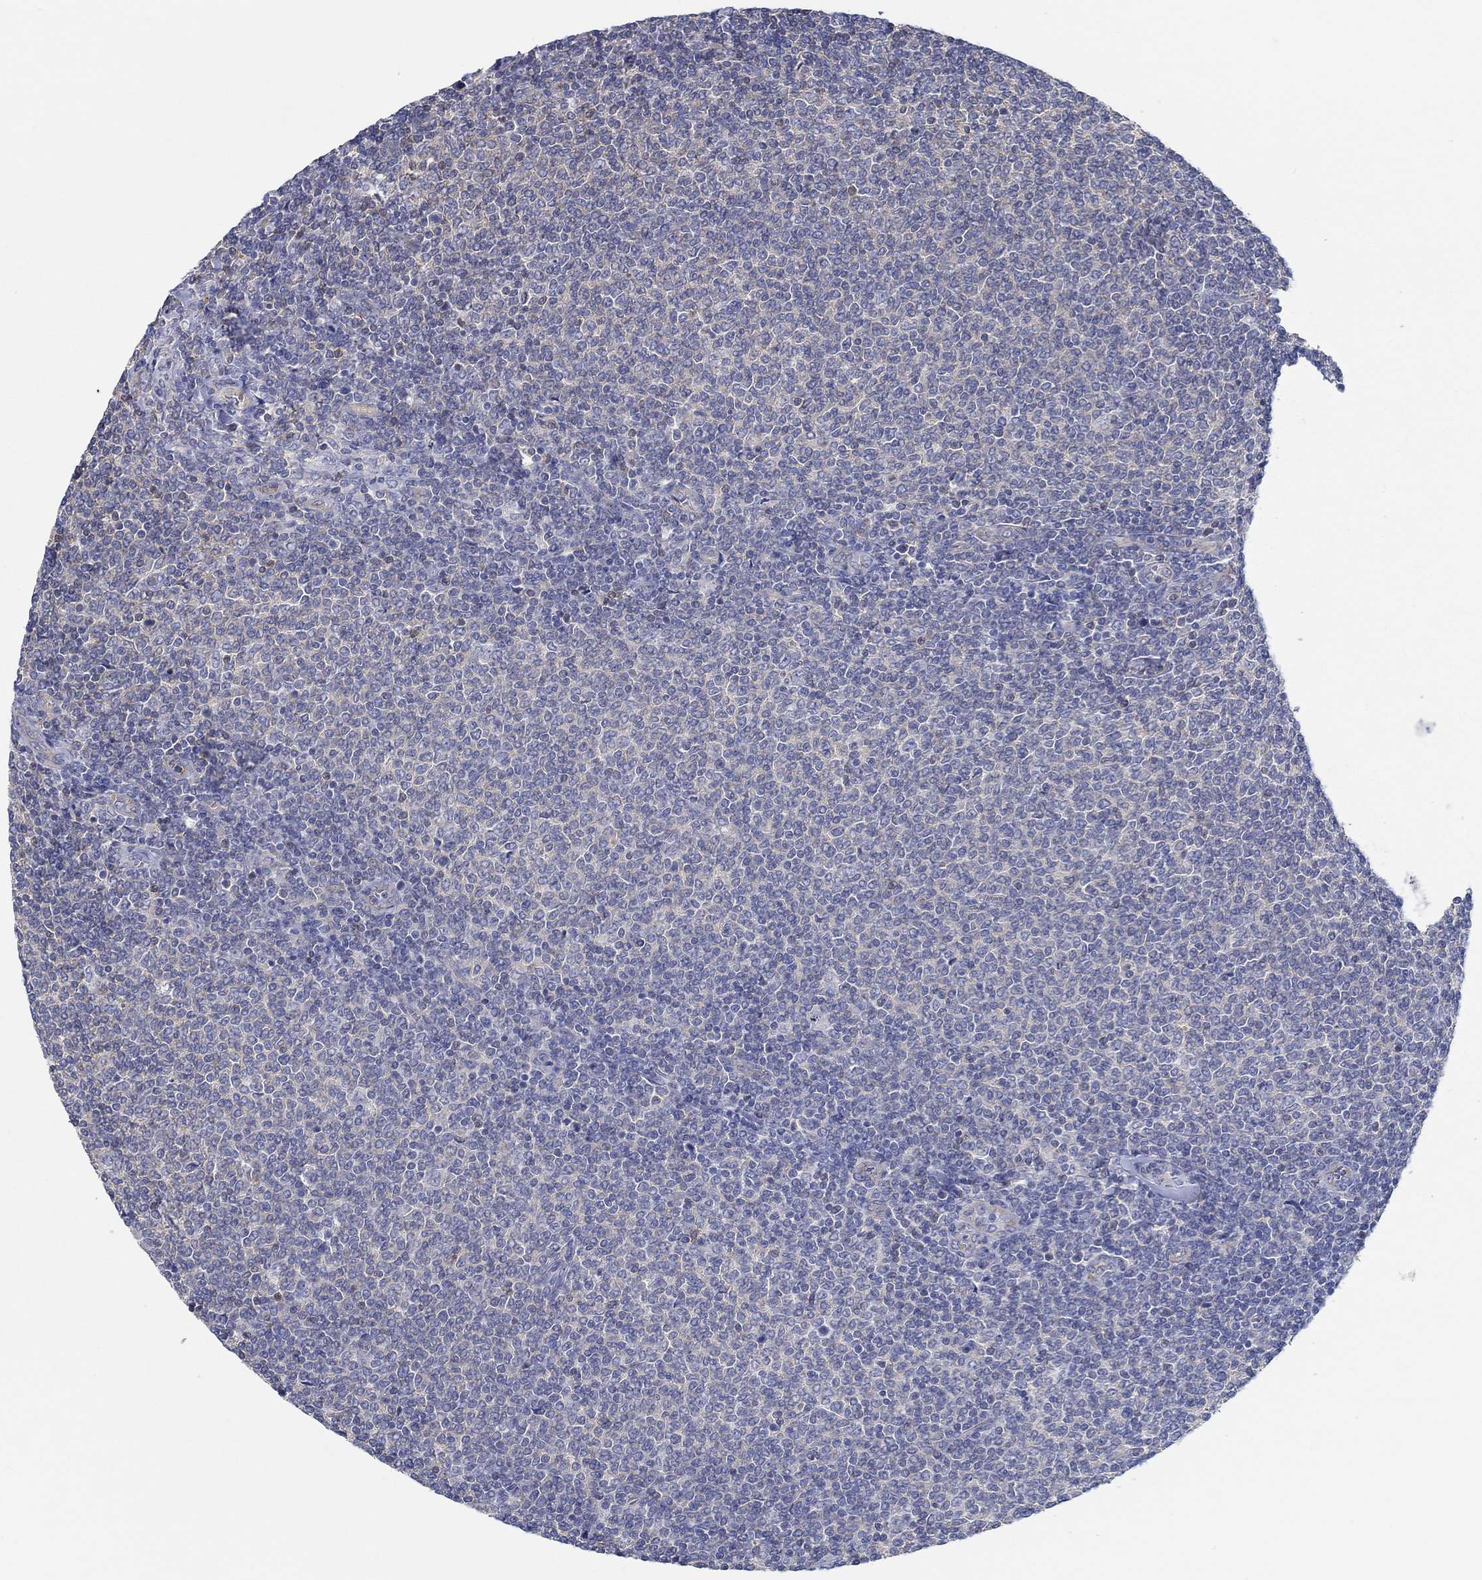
{"staining": {"intensity": "negative", "quantity": "none", "location": "none"}, "tissue": "lymphoma", "cell_type": "Tumor cells", "image_type": "cancer", "snomed": [{"axis": "morphology", "description": "Malignant lymphoma, non-Hodgkin's type, Low grade"}, {"axis": "topography", "description": "Lymph node"}], "caption": "Immunohistochemistry image of human lymphoma stained for a protein (brown), which reveals no staining in tumor cells.", "gene": "BBOF1", "patient": {"sex": "male", "age": 52}}